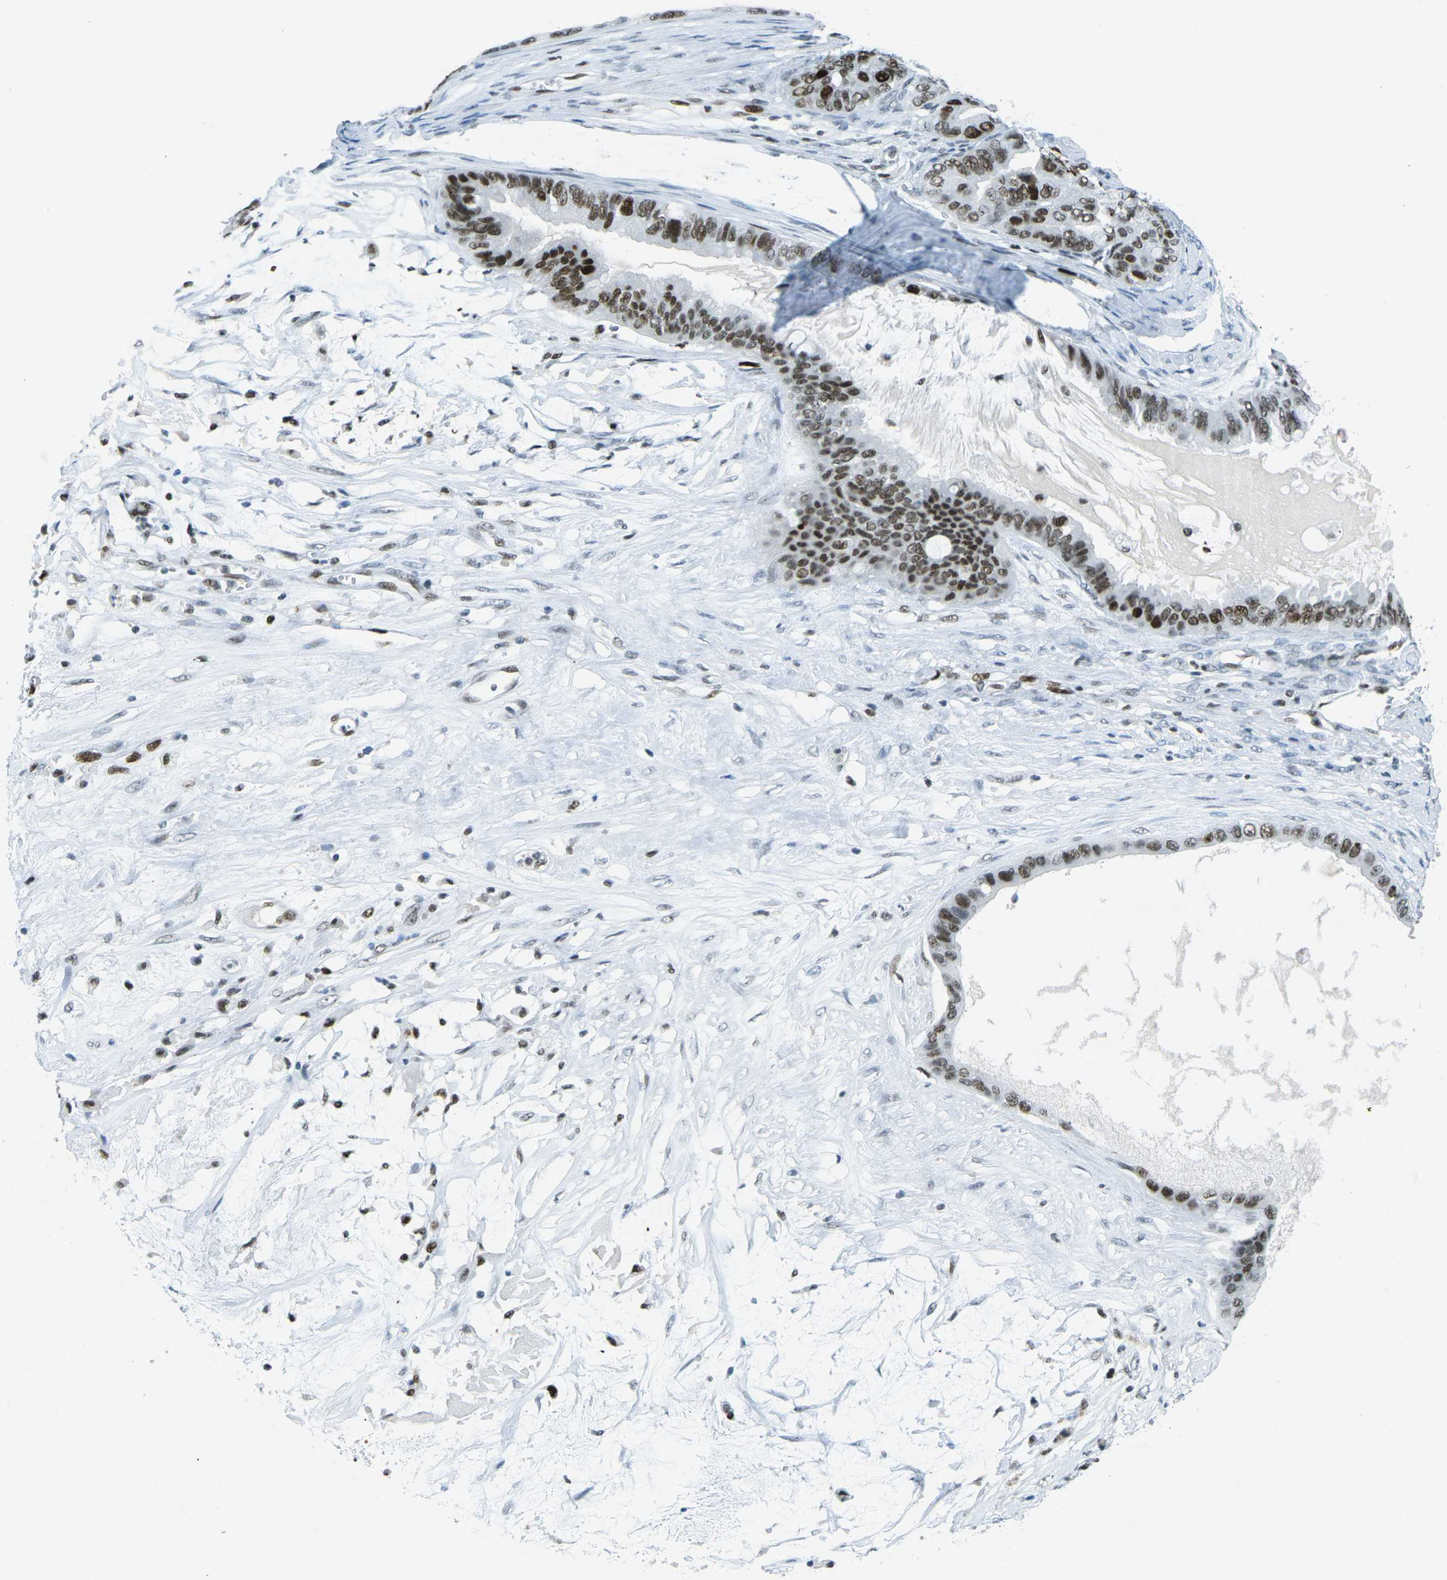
{"staining": {"intensity": "moderate", "quantity": ">75%", "location": "nuclear"}, "tissue": "ovarian cancer", "cell_type": "Tumor cells", "image_type": "cancer", "snomed": [{"axis": "morphology", "description": "Cystadenocarcinoma, mucinous, NOS"}, {"axis": "topography", "description": "Ovary"}], "caption": "Tumor cells display medium levels of moderate nuclear expression in approximately >75% of cells in human ovarian cancer.", "gene": "RB1", "patient": {"sex": "female", "age": 80}}